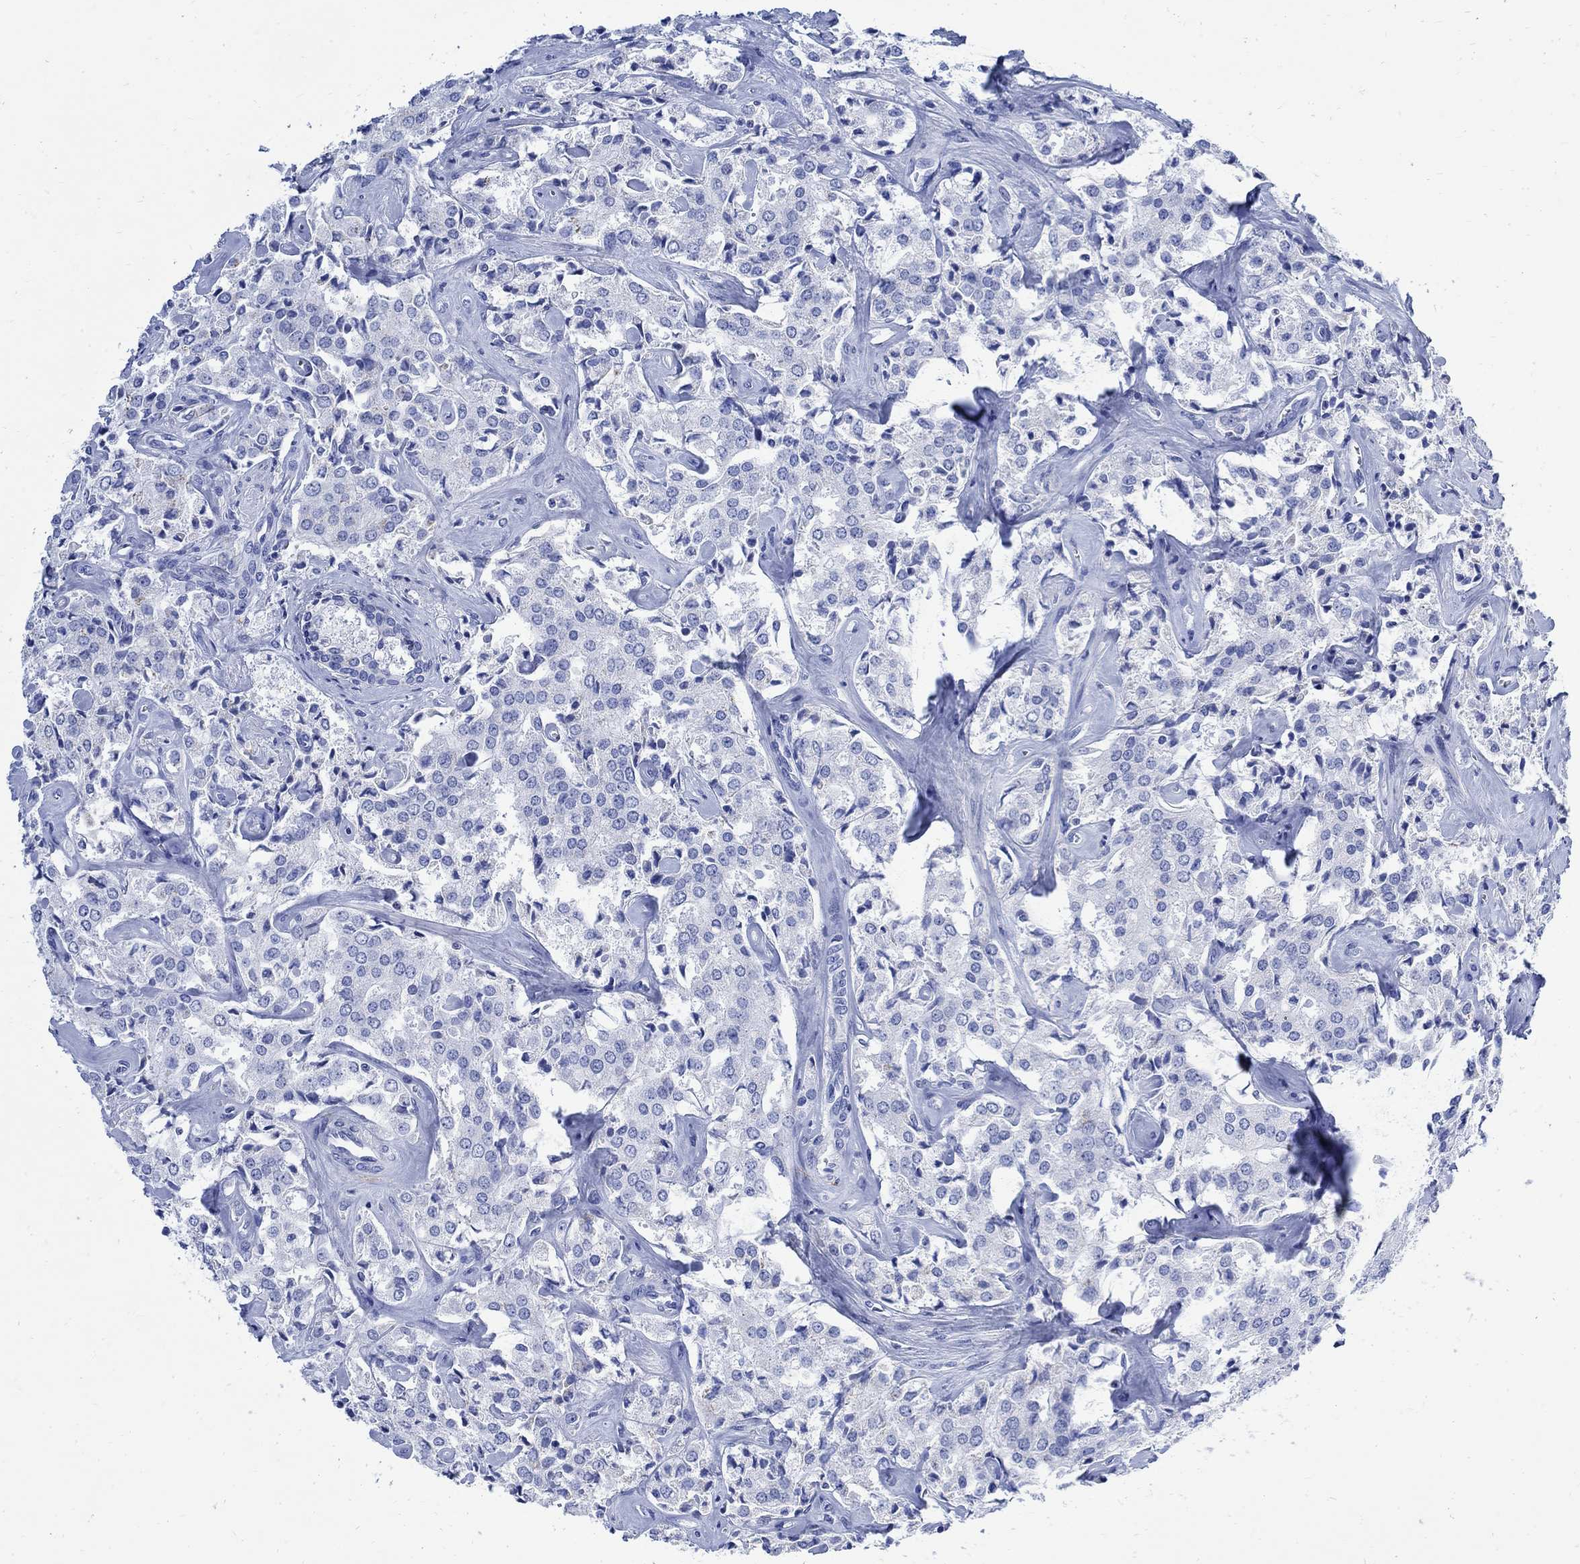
{"staining": {"intensity": "negative", "quantity": "none", "location": "none"}, "tissue": "prostate cancer", "cell_type": "Tumor cells", "image_type": "cancer", "snomed": [{"axis": "morphology", "description": "Adenocarcinoma, NOS"}, {"axis": "topography", "description": "Prostate"}], "caption": "A high-resolution photomicrograph shows immunohistochemistry staining of adenocarcinoma (prostate), which displays no significant expression in tumor cells. (DAB (3,3'-diaminobenzidine) immunohistochemistry, high magnification).", "gene": "CPLX2", "patient": {"sex": "male", "age": 66}}